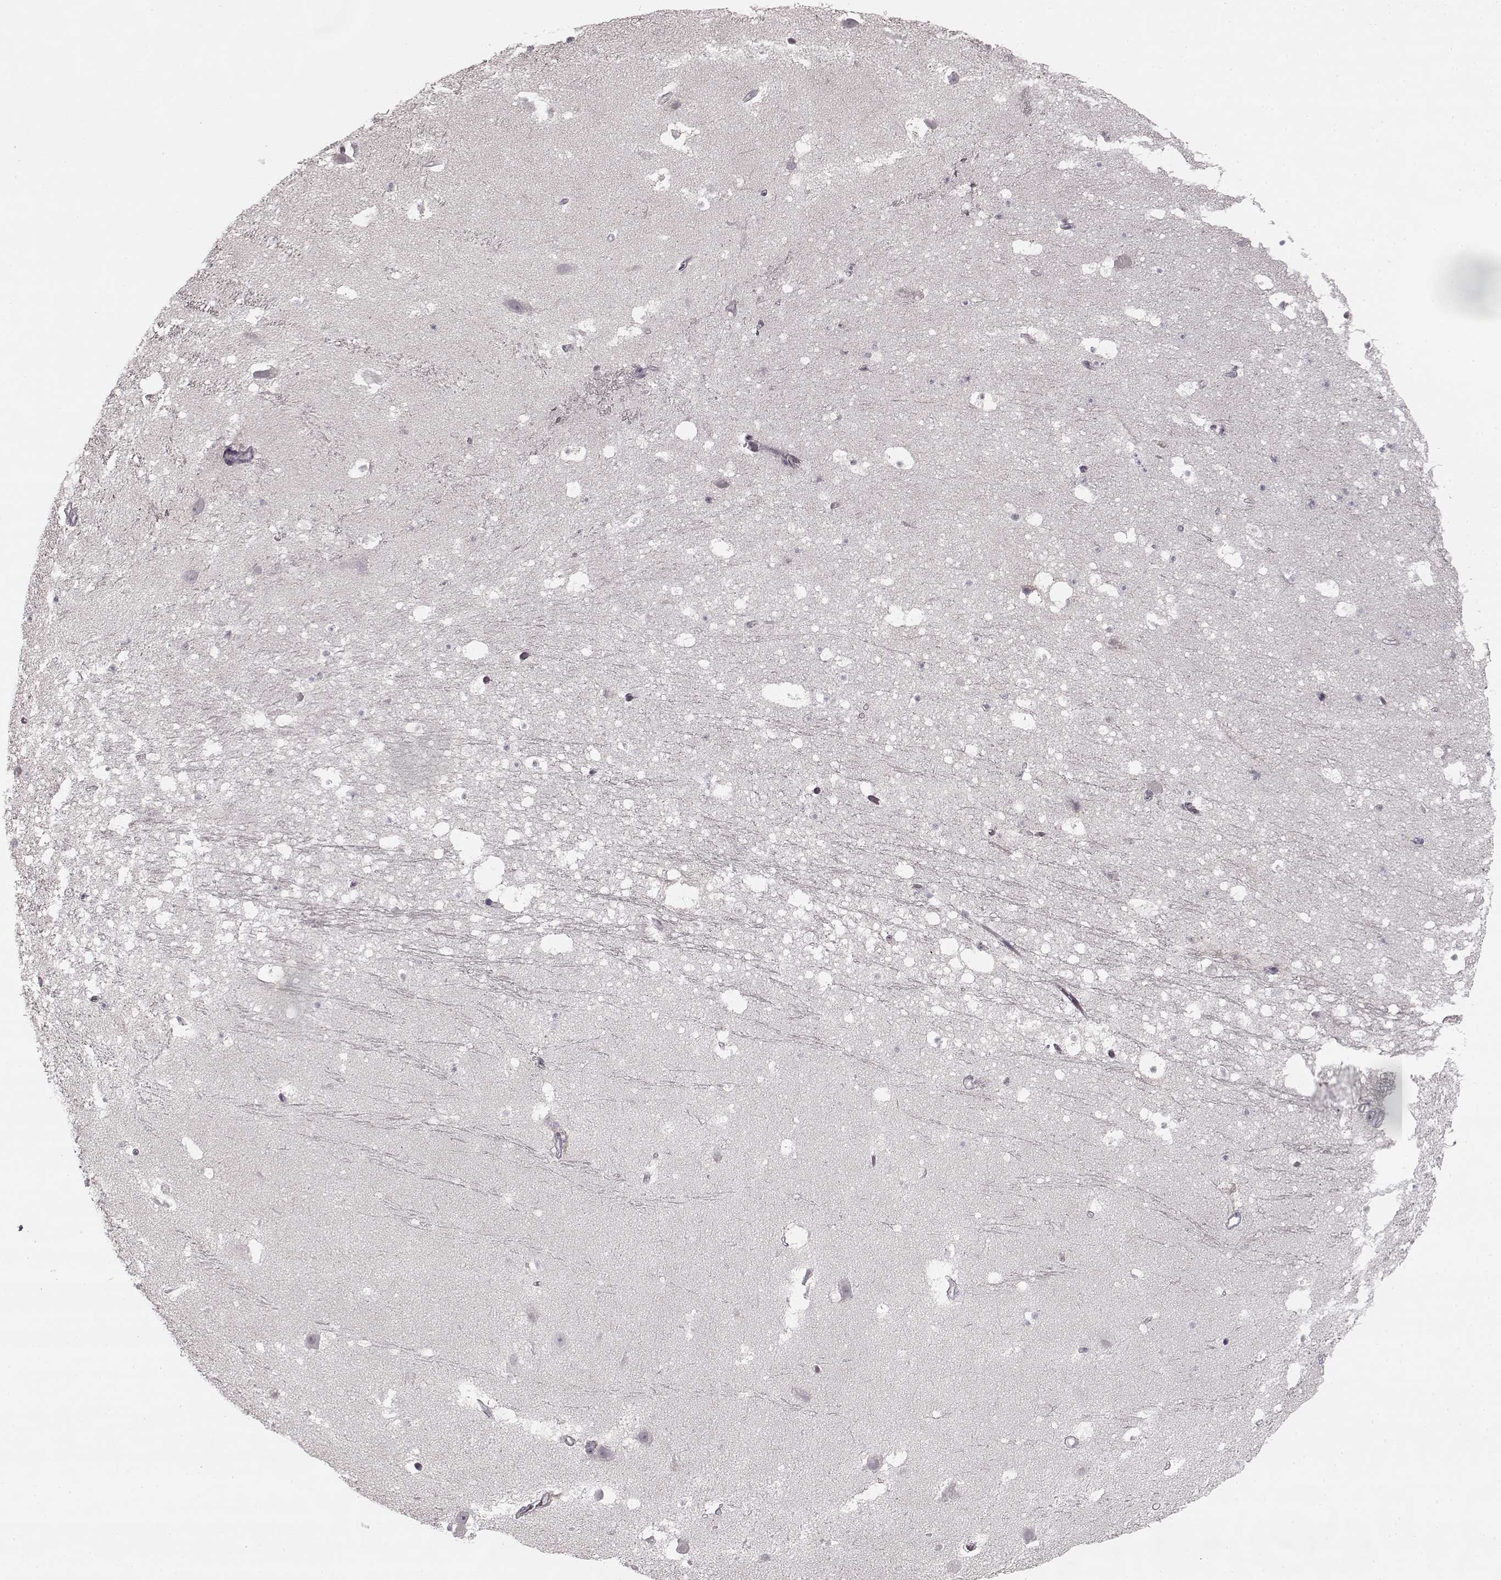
{"staining": {"intensity": "negative", "quantity": "none", "location": "none"}, "tissue": "hippocampus", "cell_type": "Glial cells", "image_type": "normal", "snomed": [{"axis": "morphology", "description": "Normal tissue, NOS"}, {"axis": "topography", "description": "Hippocampus"}], "caption": "Image shows no significant protein positivity in glial cells of normal hippocampus. Nuclei are stained in blue.", "gene": "HMMR", "patient": {"sex": "male", "age": 26}}